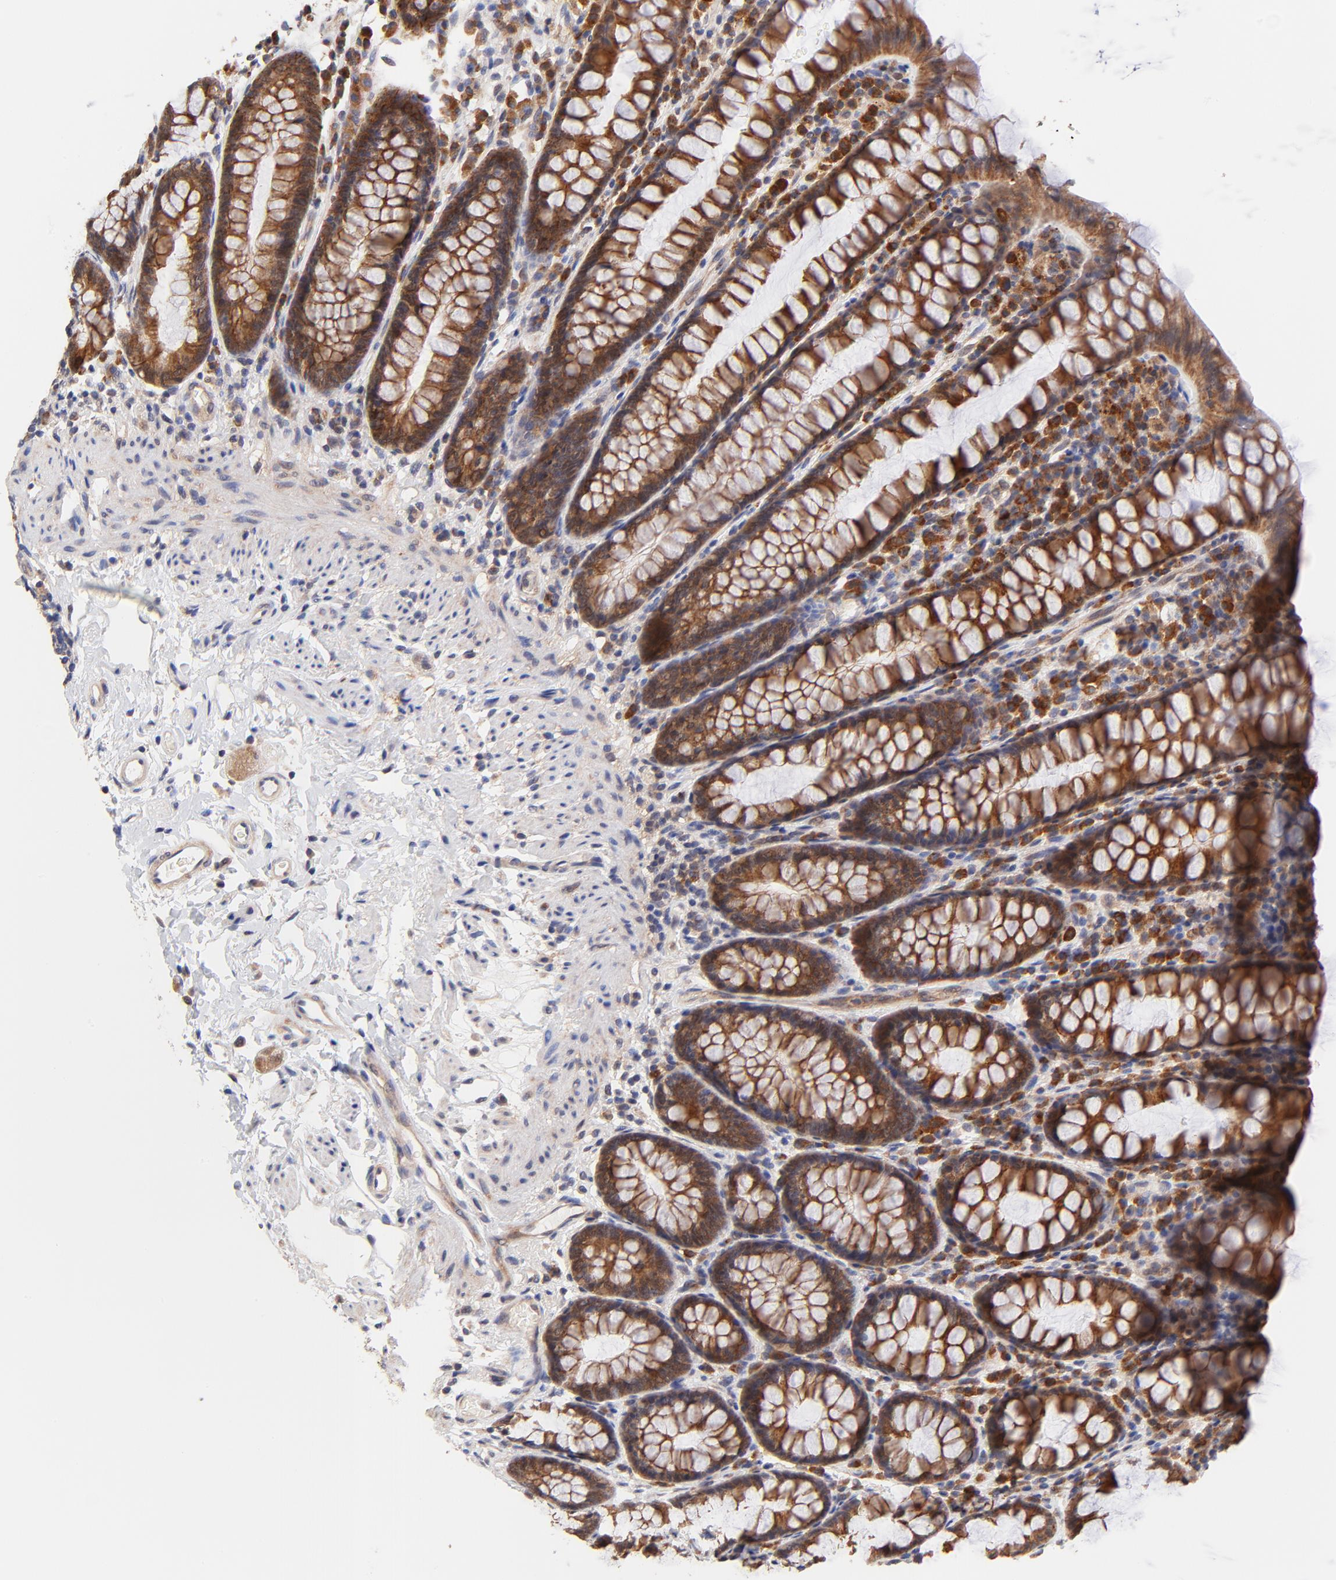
{"staining": {"intensity": "strong", "quantity": ">75%", "location": "cytoplasmic/membranous"}, "tissue": "rectum", "cell_type": "Glandular cells", "image_type": "normal", "snomed": [{"axis": "morphology", "description": "Normal tissue, NOS"}, {"axis": "topography", "description": "Rectum"}], "caption": "Benign rectum was stained to show a protein in brown. There is high levels of strong cytoplasmic/membranous positivity in approximately >75% of glandular cells.", "gene": "TXNL1", "patient": {"sex": "male", "age": 92}}